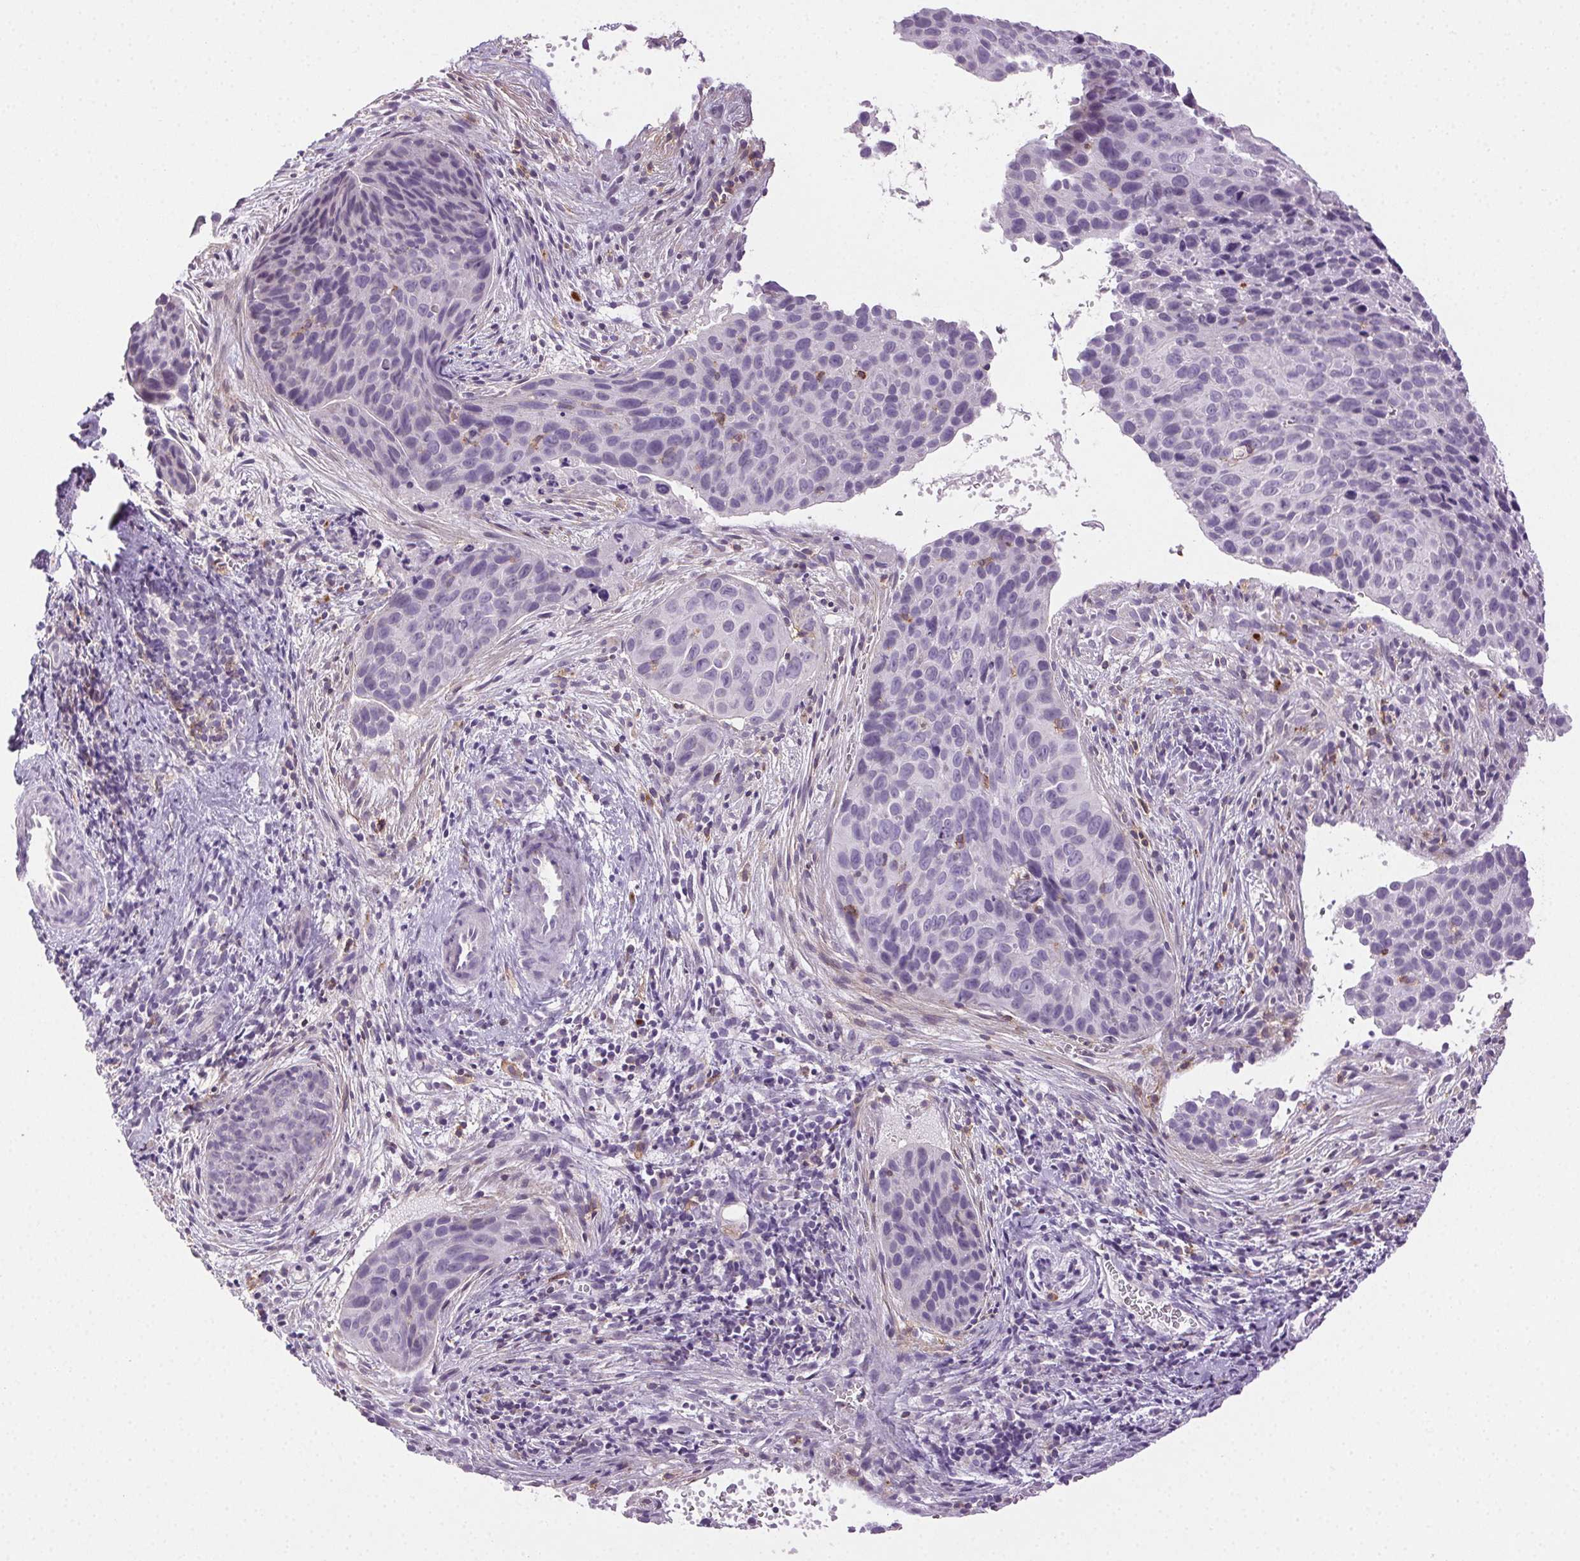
{"staining": {"intensity": "negative", "quantity": "none", "location": "none"}, "tissue": "cervical cancer", "cell_type": "Tumor cells", "image_type": "cancer", "snomed": [{"axis": "morphology", "description": "Squamous cell carcinoma, NOS"}, {"axis": "topography", "description": "Cervix"}], "caption": "Immunohistochemistry (IHC) of squamous cell carcinoma (cervical) displays no staining in tumor cells.", "gene": "AKAP5", "patient": {"sex": "female", "age": 35}}